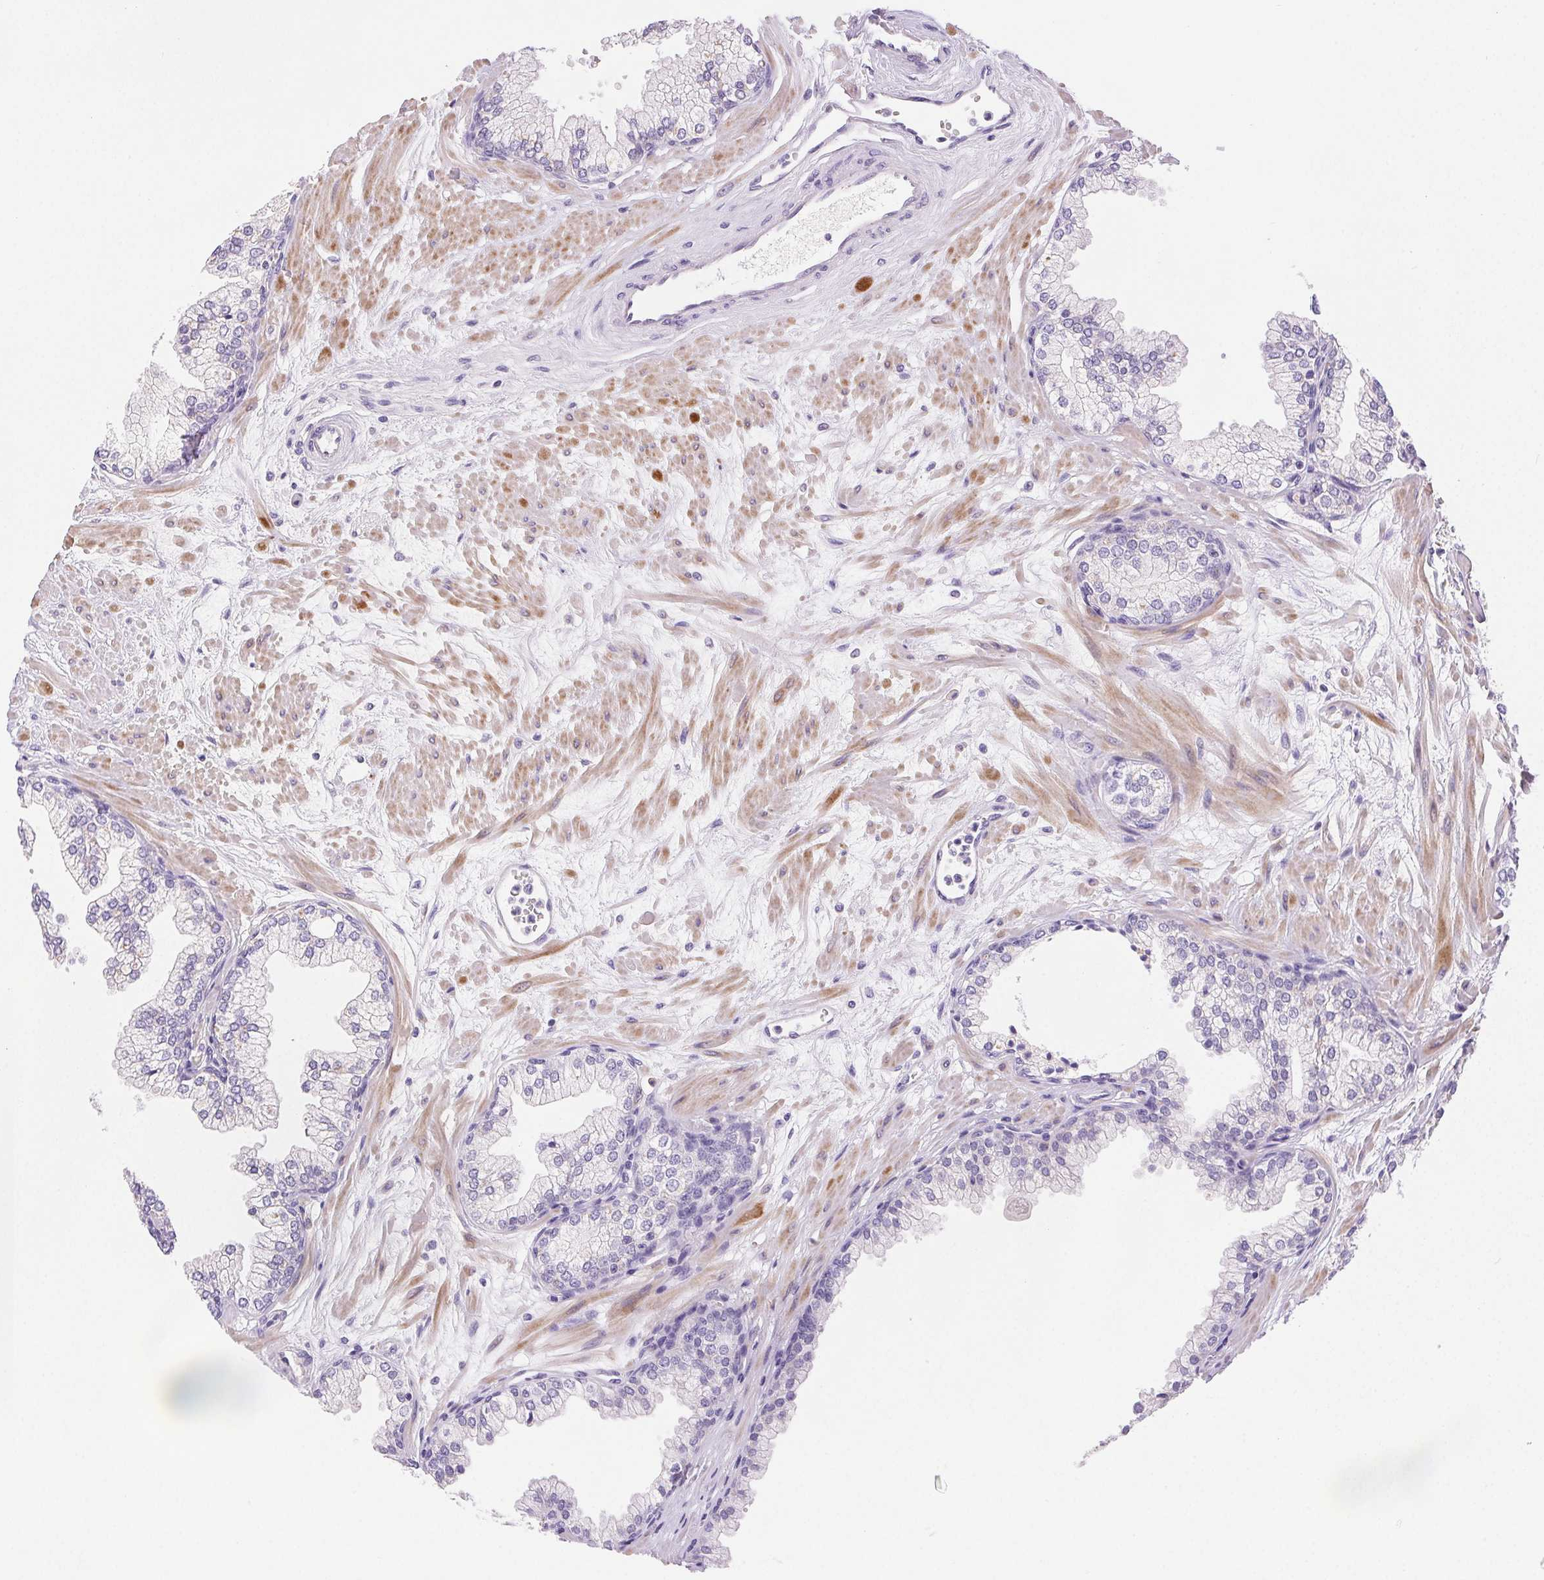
{"staining": {"intensity": "weak", "quantity": "<25%", "location": "cytoplasmic/membranous"}, "tissue": "prostate", "cell_type": "Glandular cells", "image_type": "normal", "snomed": [{"axis": "morphology", "description": "Normal tissue, NOS"}, {"axis": "topography", "description": "Prostate"}, {"axis": "topography", "description": "Peripheral nerve tissue"}], "caption": "DAB (3,3'-diaminobenzidine) immunohistochemical staining of unremarkable prostate reveals no significant positivity in glandular cells.", "gene": "ARHGAP11B", "patient": {"sex": "male", "age": 61}}